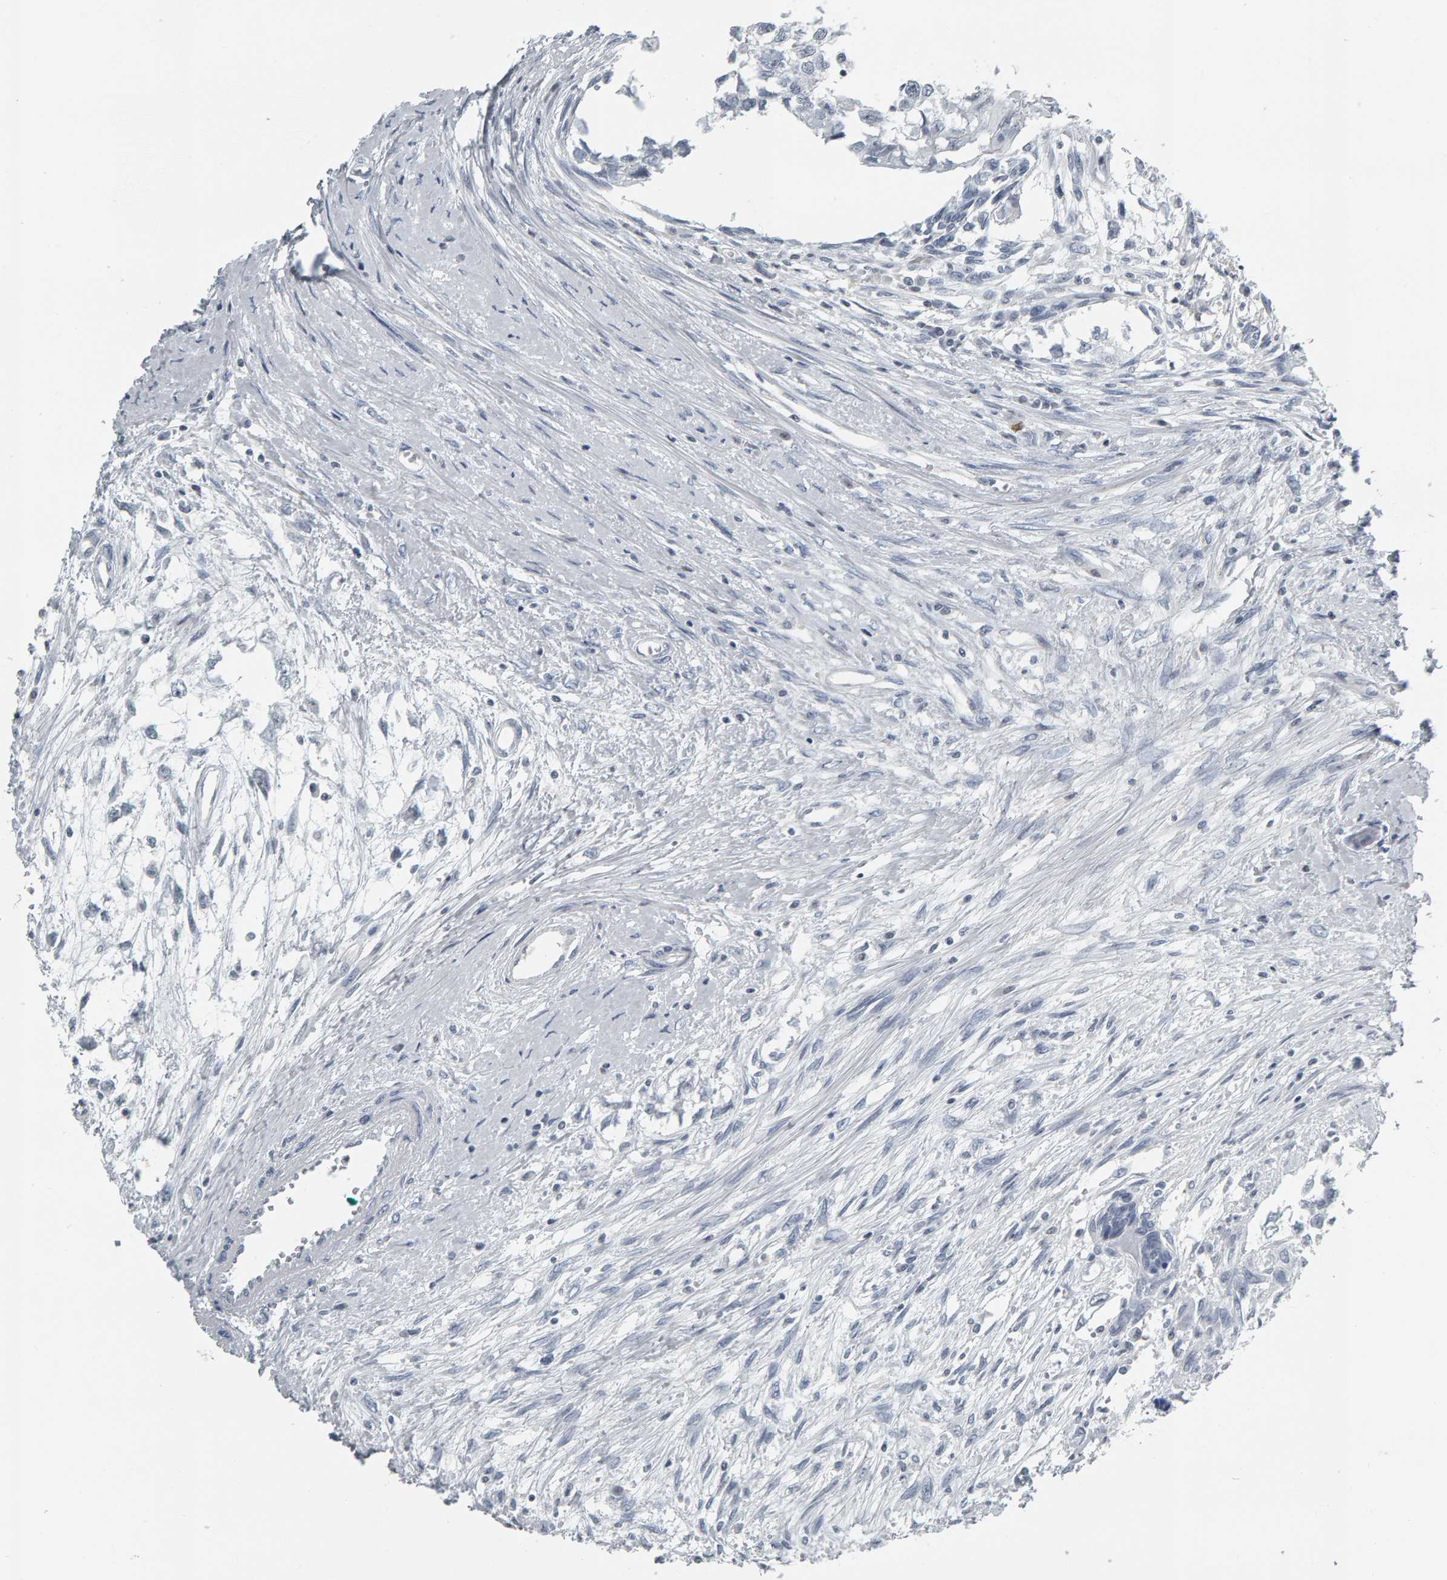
{"staining": {"intensity": "negative", "quantity": "none", "location": "none"}, "tissue": "testis cancer", "cell_type": "Tumor cells", "image_type": "cancer", "snomed": [{"axis": "morphology", "description": "Seminoma, NOS"}, {"axis": "morphology", "description": "Carcinoma, Embryonal, NOS"}, {"axis": "topography", "description": "Testis"}], "caption": "Human testis seminoma stained for a protein using immunohistochemistry (IHC) demonstrates no staining in tumor cells.", "gene": "PYY", "patient": {"sex": "male", "age": 51}}